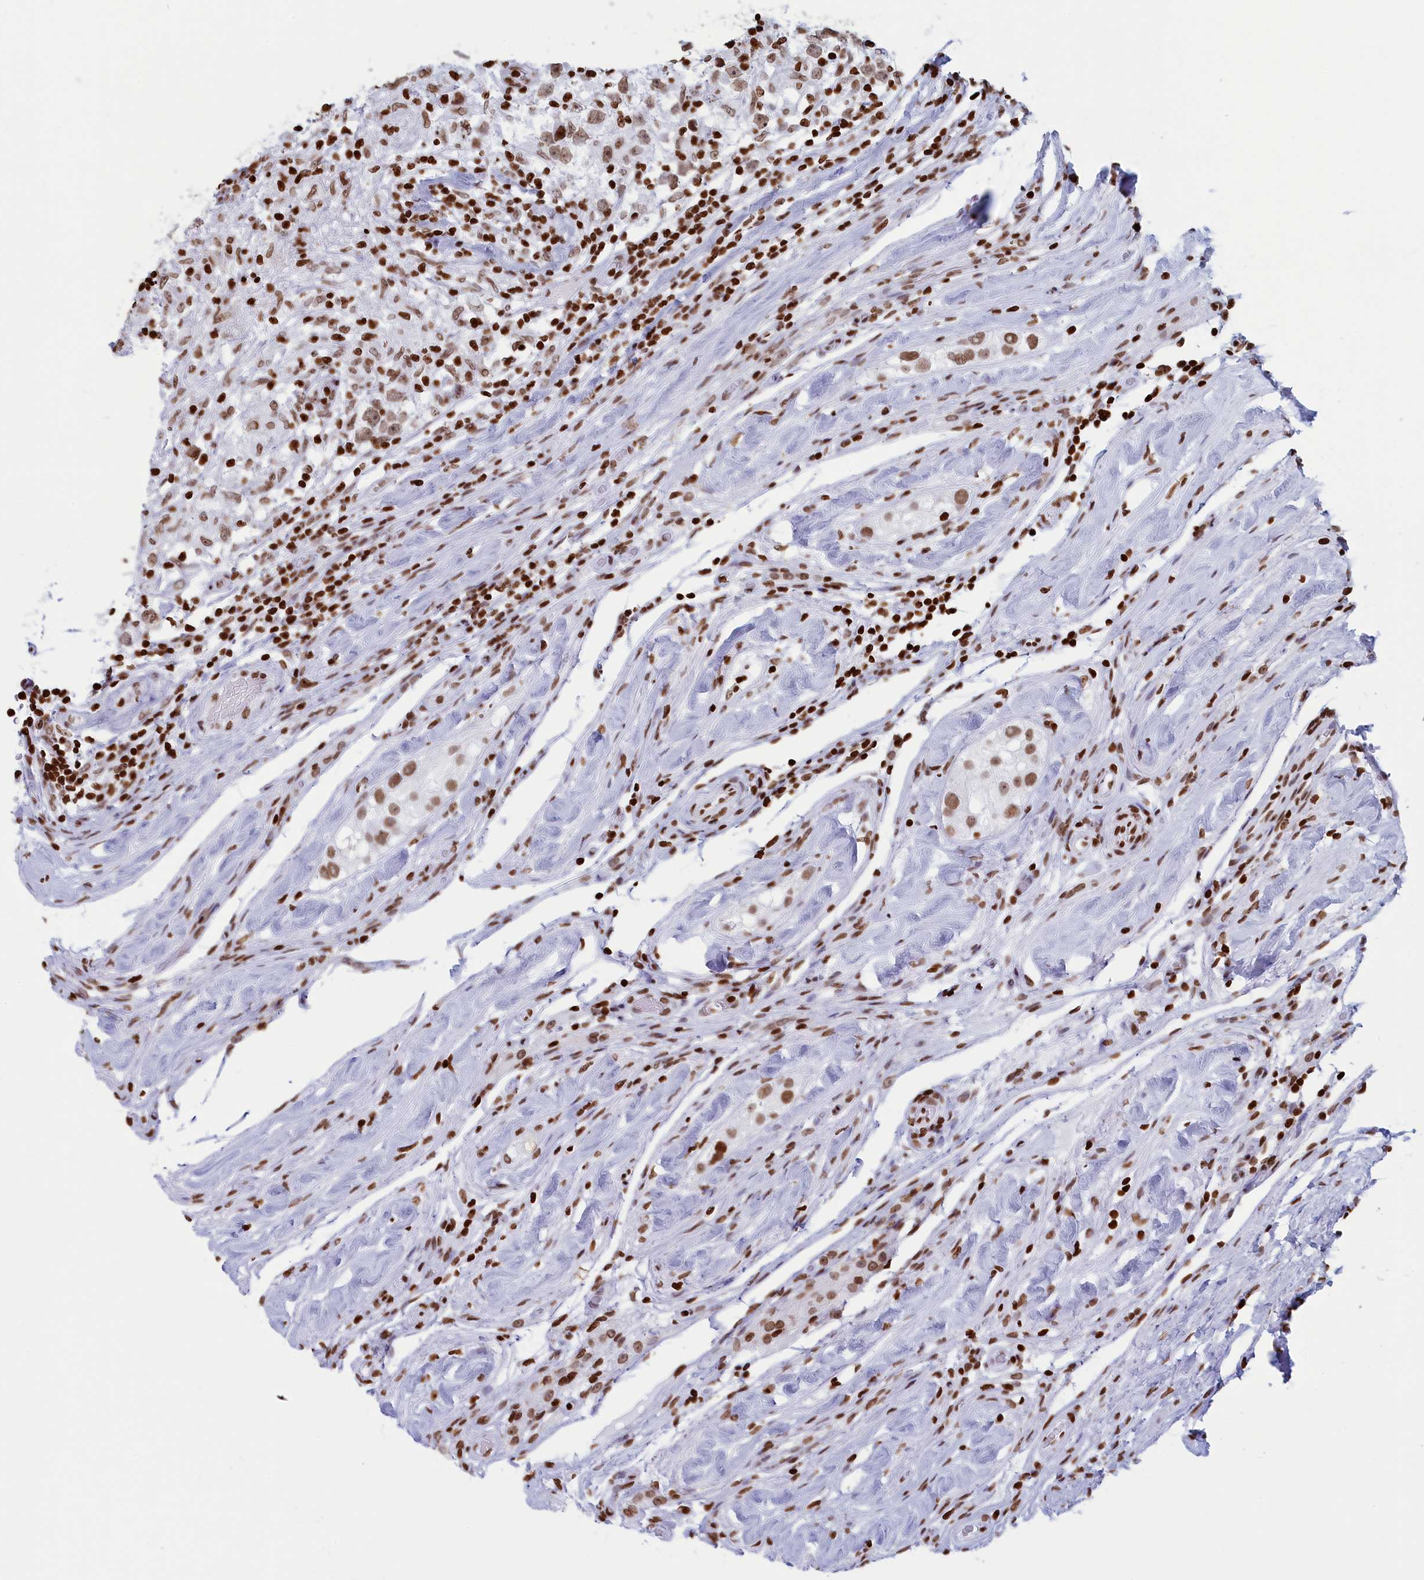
{"staining": {"intensity": "moderate", "quantity": ">75%", "location": "nuclear"}, "tissue": "testis cancer", "cell_type": "Tumor cells", "image_type": "cancer", "snomed": [{"axis": "morphology", "description": "Seminoma, NOS"}, {"axis": "topography", "description": "Testis"}], "caption": "This is an image of immunohistochemistry (IHC) staining of seminoma (testis), which shows moderate positivity in the nuclear of tumor cells.", "gene": "APOBEC3A", "patient": {"sex": "male", "age": 46}}